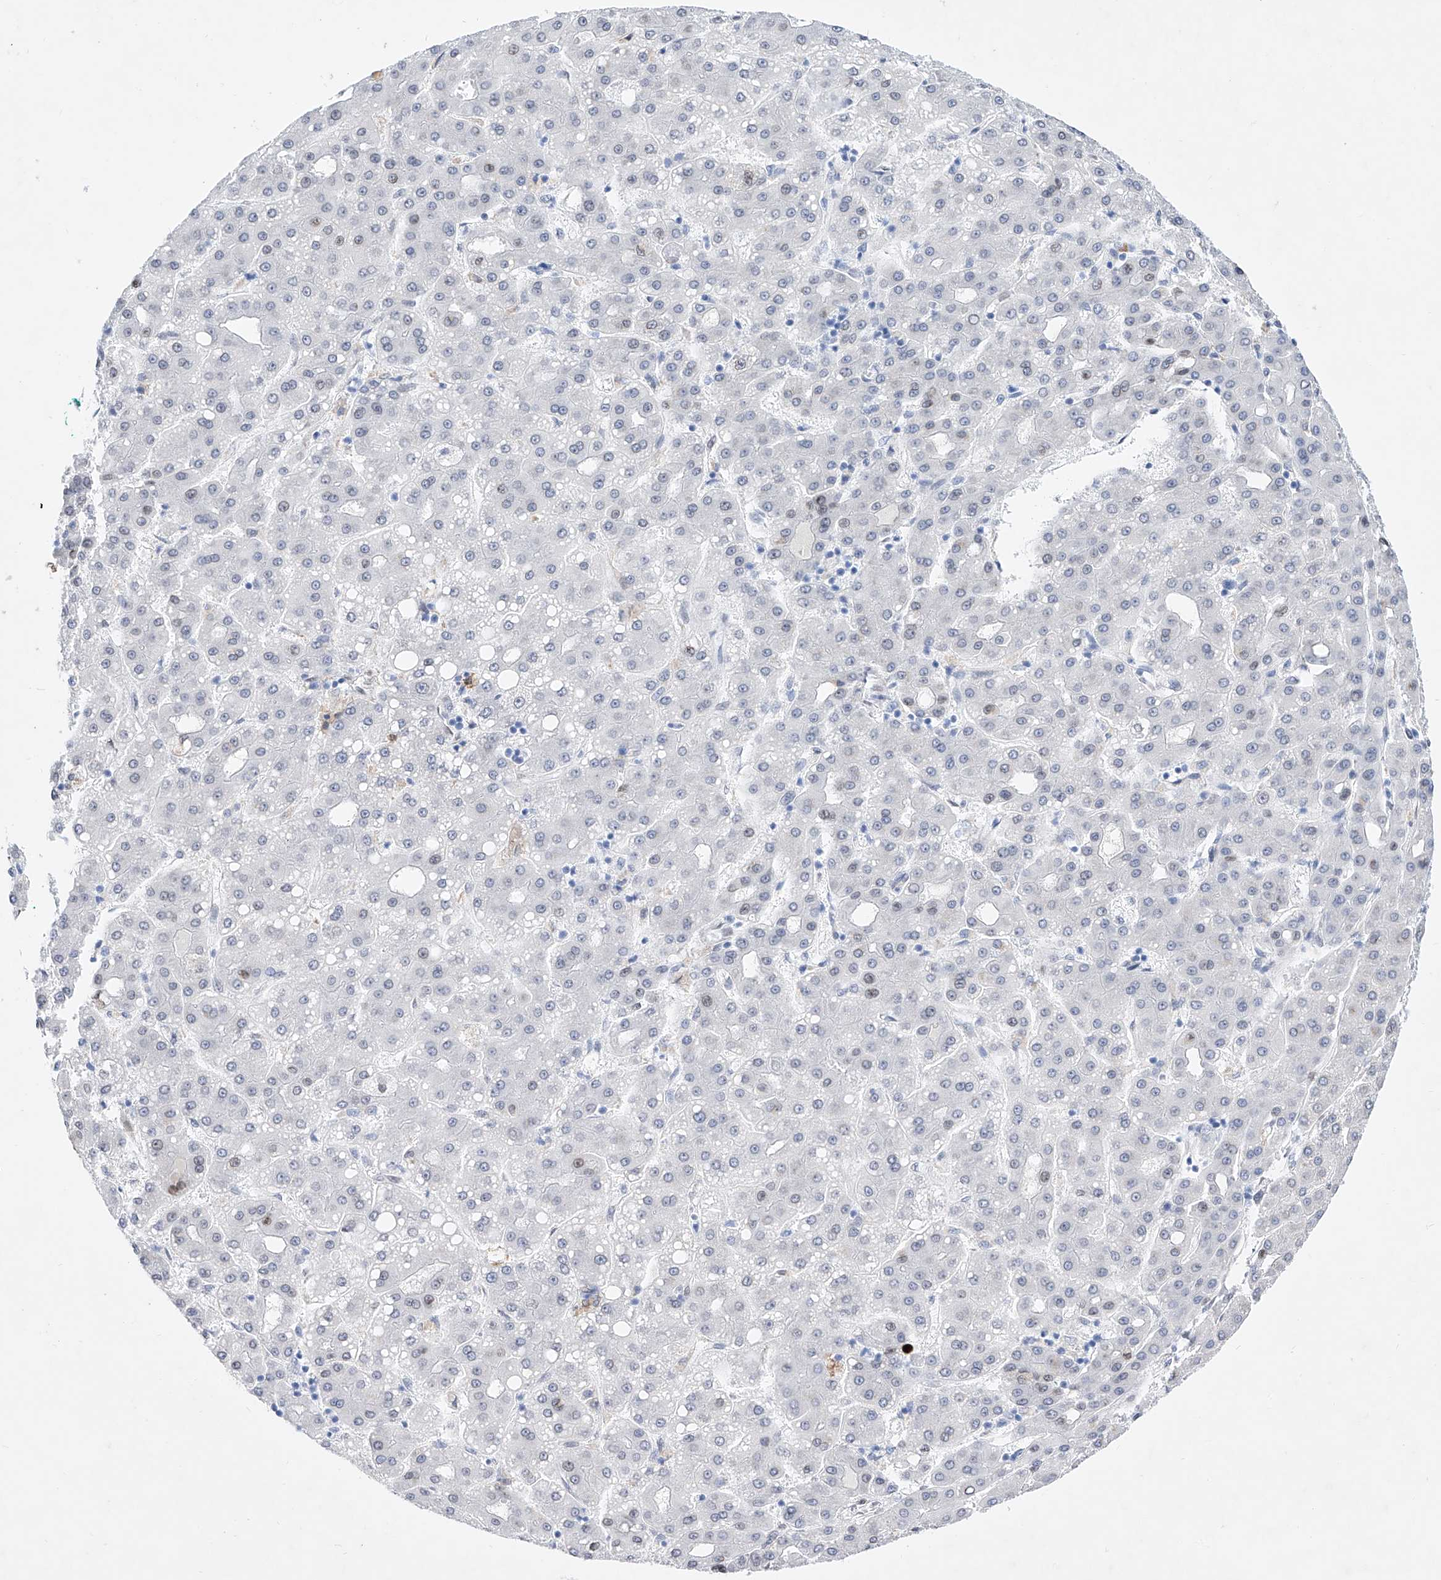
{"staining": {"intensity": "negative", "quantity": "none", "location": "none"}, "tissue": "liver cancer", "cell_type": "Tumor cells", "image_type": "cancer", "snomed": [{"axis": "morphology", "description": "Carcinoma, Hepatocellular, NOS"}, {"axis": "topography", "description": "Liver"}], "caption": "This is an immunohistochemistry (IHC) image of hepatocellular carcinoma (liver). There is no staining in tumor cells.", "gene": "LCLAT1", "patient": {"sex": "male", "age": 65}}